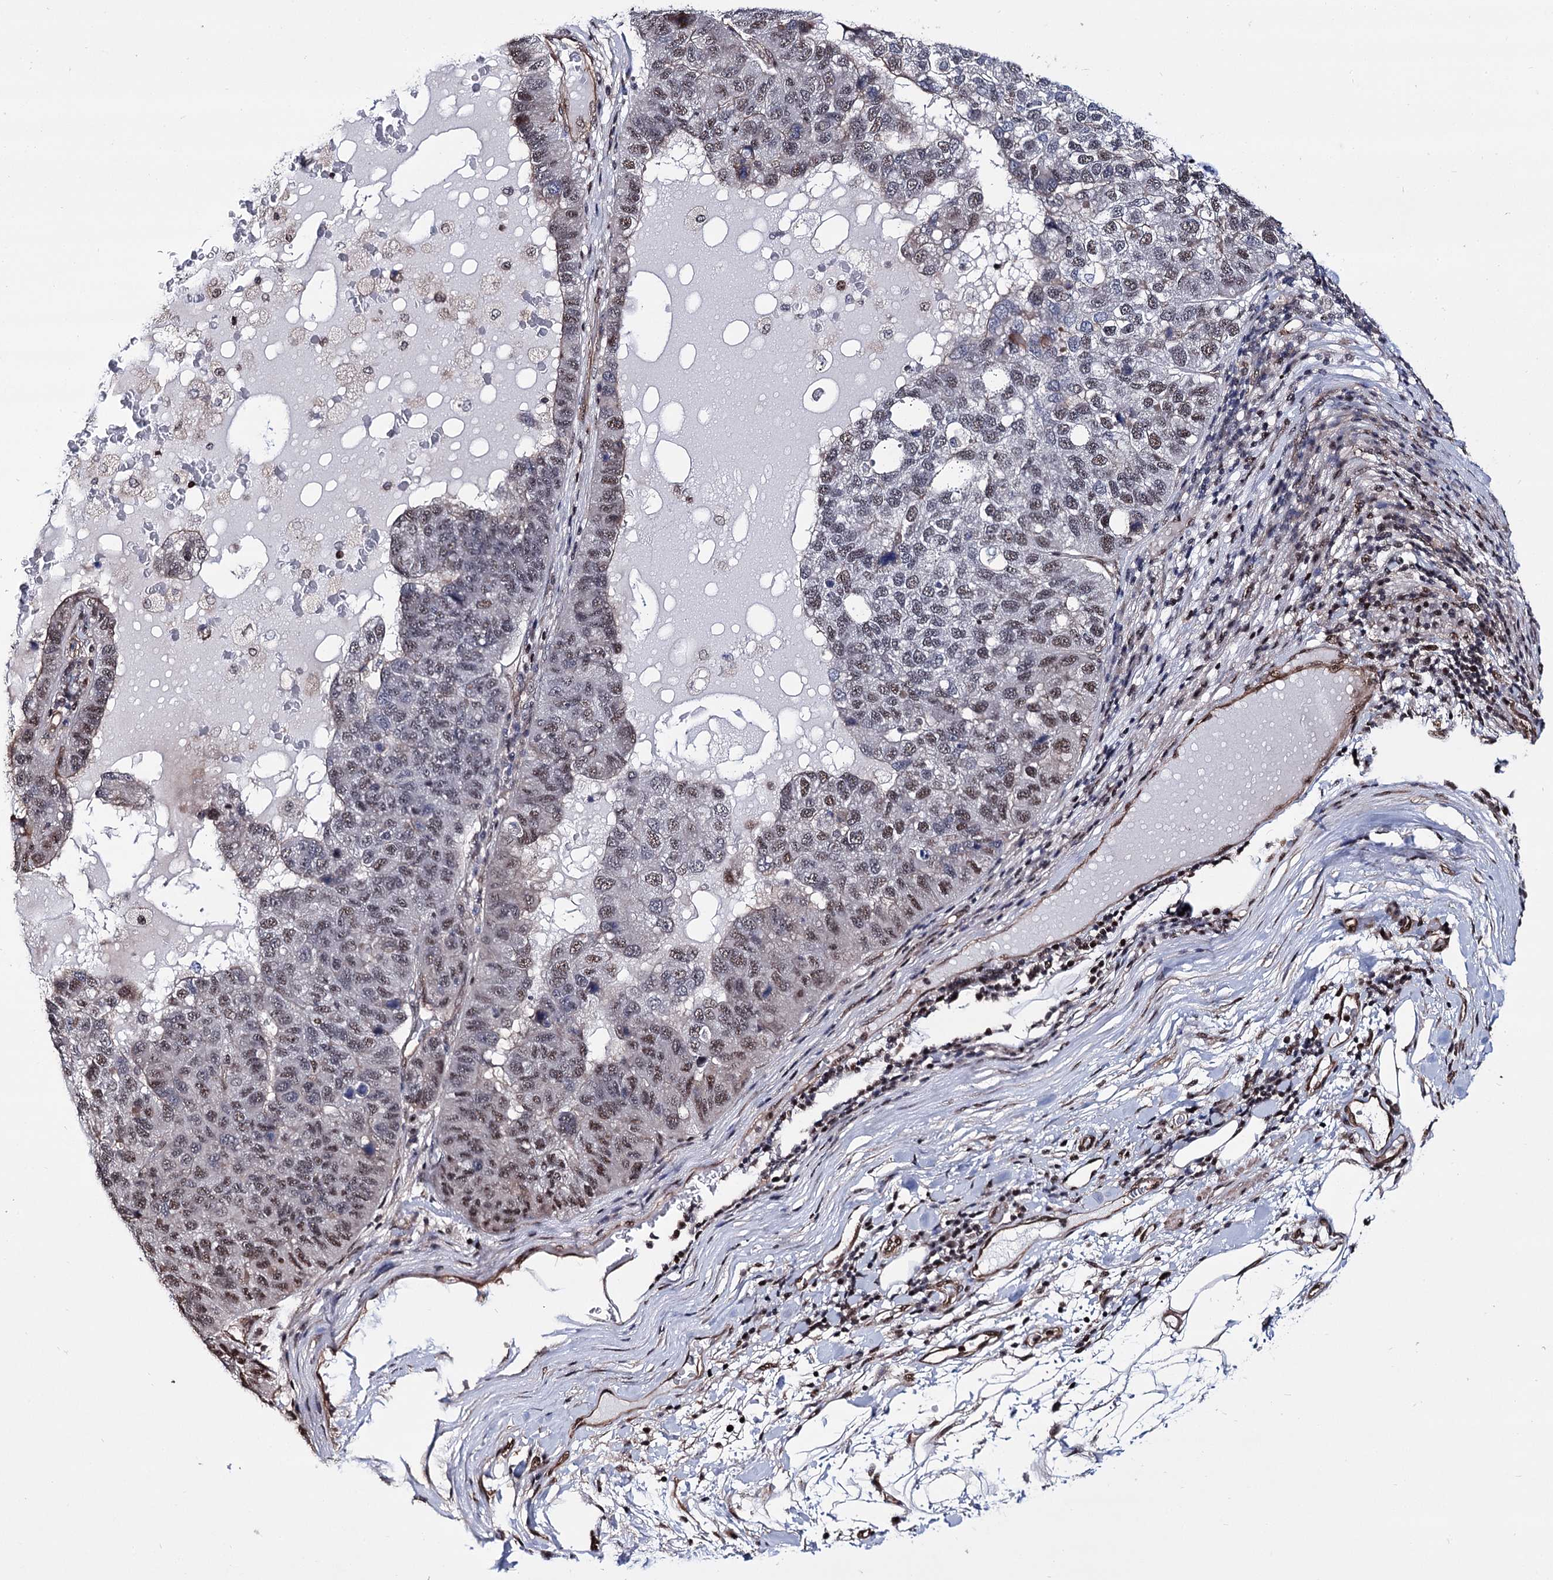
{"staining": {"intensity": "moderate", "quantity": "<25%", "location": "nuclear"}, "tissue": "pancreatic cancer", "cell_type": "Tumor cells", "image_type": "cancer", "snomed": [{"axis": "morphology", "description": "Adenocarcinoma, NOS"}, {"axis": "topography", "description": "Pancreas"}], "caption": "A low amount of moderate nuclear staining is identified in about <25% of tumor cells in pancreatic cancer (adenocarcinoma) tissue.", "gene": "CHMP7", "patient": {"sex": "female", "age": 61}}